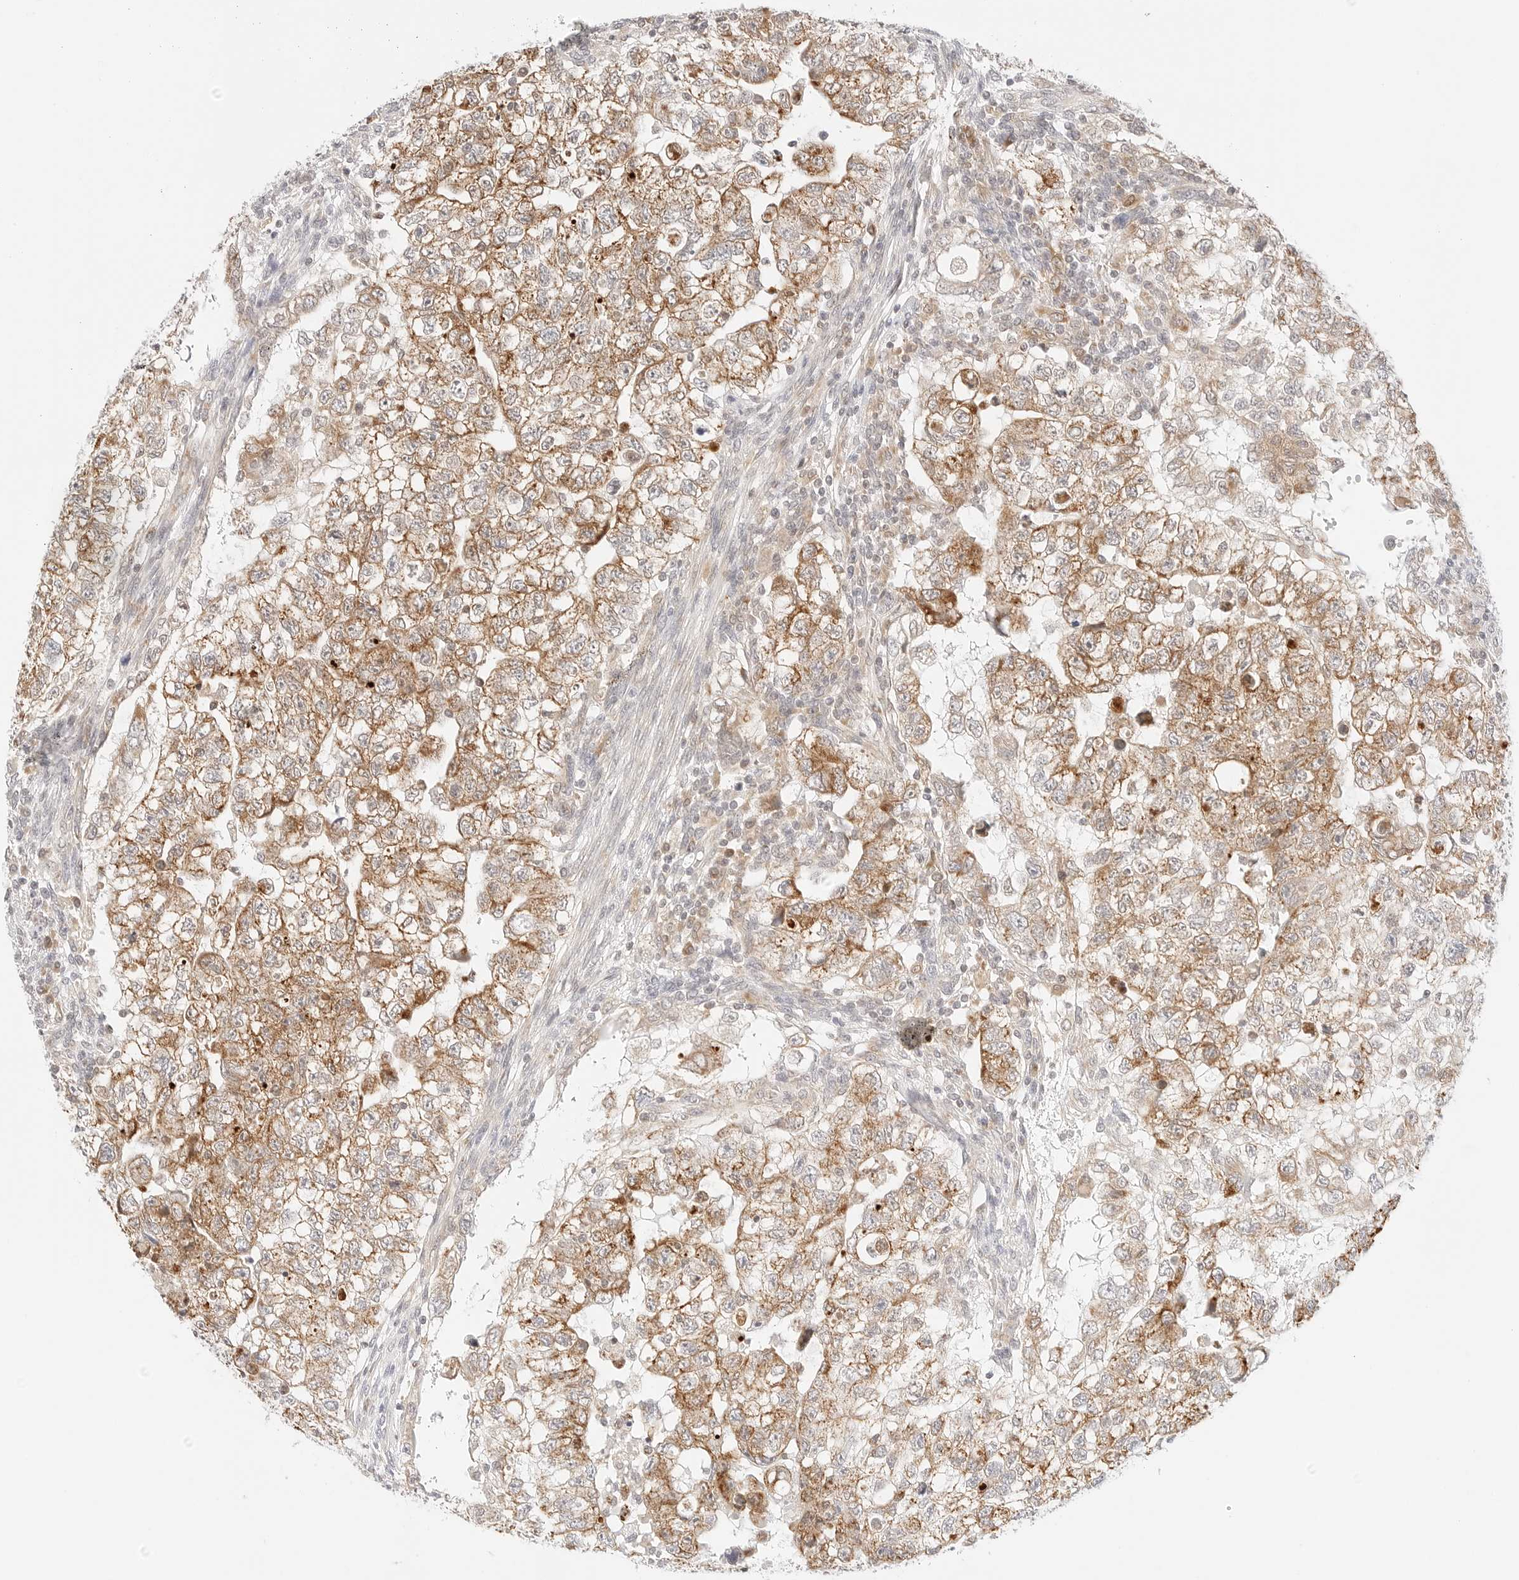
{"staining": {"intensity": "moderate", "quantity": ">75%", "location": "cytoplasmic/membranous"}, "tissue": "testis cancer", "cell_type": "Tumor cells", "image_type": "cancer", "snomed": [{"axis": "morphology", "description": "Carcinoma, Embryonal, NOS"}, {"axis": "topography", "description": "Testis"}], "caption": "This image shows immunohistochemistry (IHC) staining of human testis cancer (embryonal carcinoma), with medium moderate cytoplasmic/membranous staining in about >75% of tumor cells.", "gene": "ERO1B", "patient": {"sex": "male", "age": 37}}